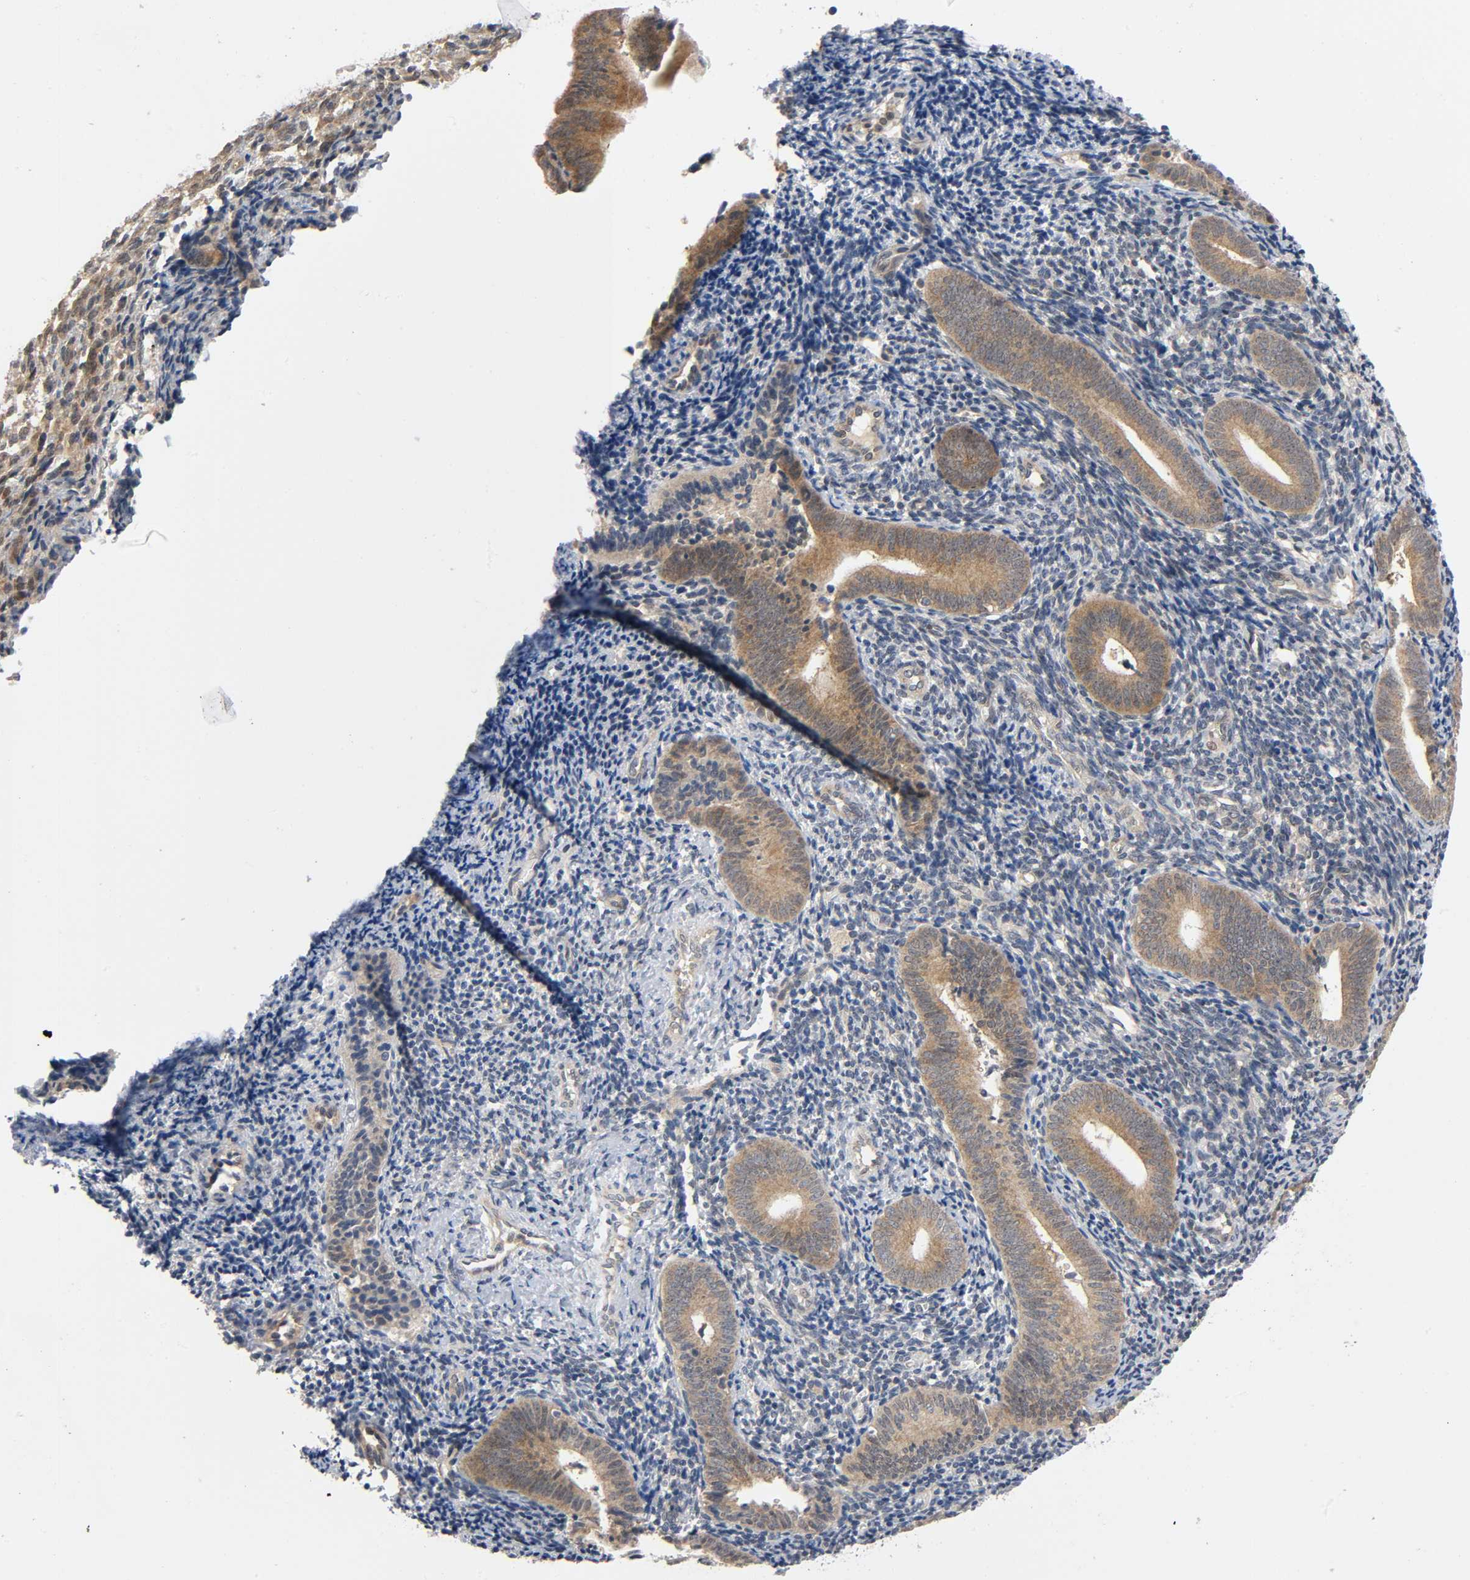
{"staining": {"intensity": "moderate", "quantity": "25%-75%", "location": "cytoplasmic/membranous"}, "tissue": "endometrium", "cell_type": "Cells in endometrial stroma", "image_type": "normal", "snomed": [{"axis": "morphology", "description": "Normal tissue, NOS"}, {"axis": "topography", "description": "Uterus"}, {"axis": "topography", "description": "Endometrium"}], "caption": "High-power microscopy captured an IHC image of benign endometrium, revealing moderate cytoplasmic/membranous staining in approximately 25%-75% of cells in endometrial stroma.", "gene": "MAPK8", "patient": {"sex": "female", "age": 33}}